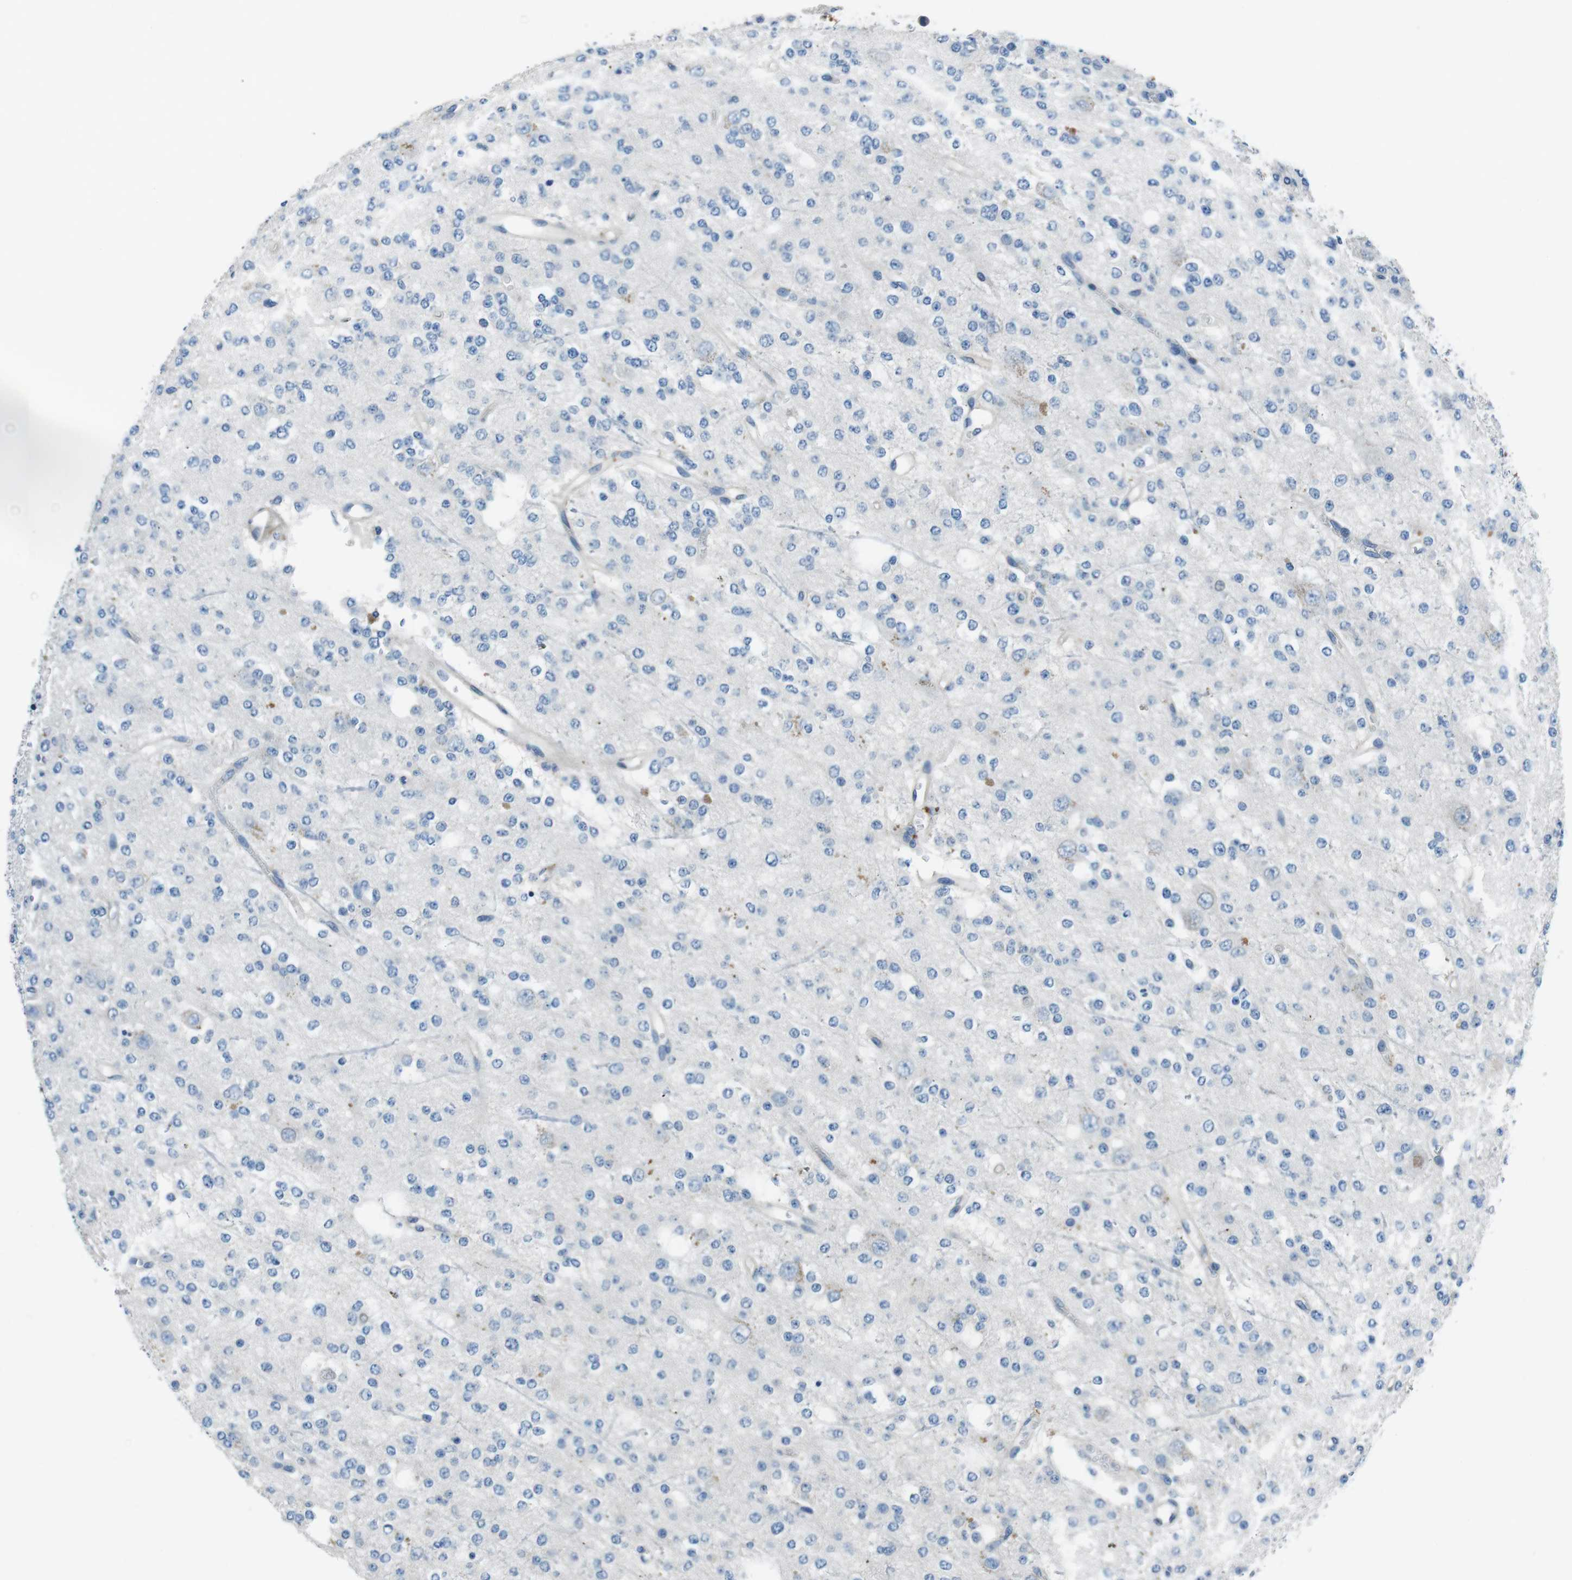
{"staining": {"intensity": "negative", "quantity": "none", "location": "none"}, "tissue": "glioma", "cell_type": "Tumor cells", "image_type": "cancer", "snomed": [{"axis": "morphology", "description": "Glioma, malignant, Low grade"}, {"axis": "topography", "description": "Brain"}], "caption": "Human glioma stained for a protein using IHC demonstrates no expression in tumor cells.", "gene": "TULP3", "patient": {"sex": "male", "age": 38}}